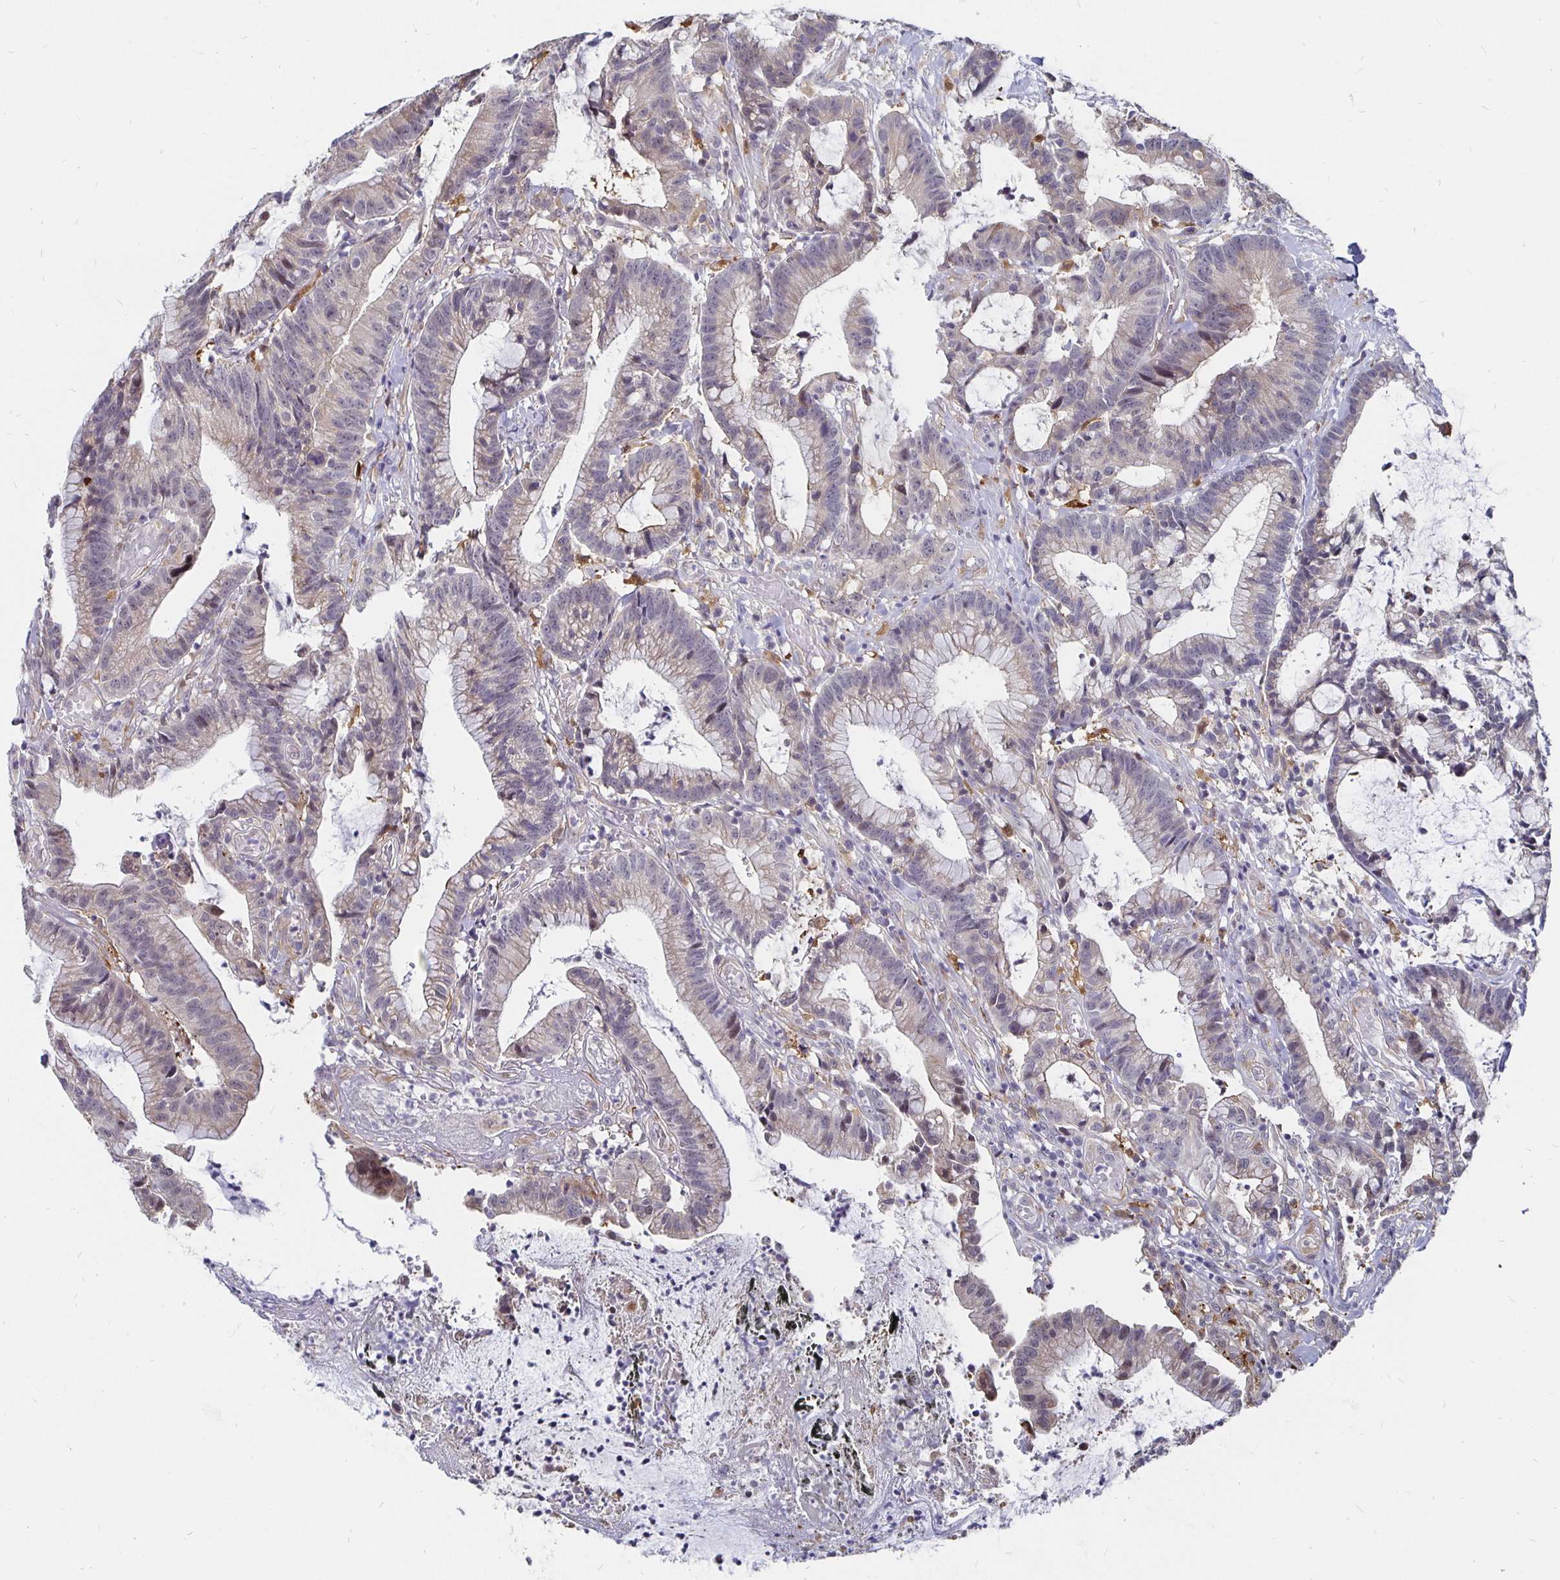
{"staining": {"intensity": "weak", "quantity": "25%-75%", "location": "cytoplasmic/membranous"}, "tissue": "colorectal cancer", "cell_type": "Tumor cells", "image_type": "cancer", "snomed": [{"axis": "morphology", "description": "Adenocarcinoma, NOS"}, {"axis": "topography", "description": "Colon"}], "caption": "Immunohistochemical staining of adenocarcinoma (colorectal) exhibits weak cytoplasmic/membranous protein positivity in approximately 25%-75% of tumor cells.", "gene": "CCDC85A", "patient": {"sex": "female", "age": 78}}